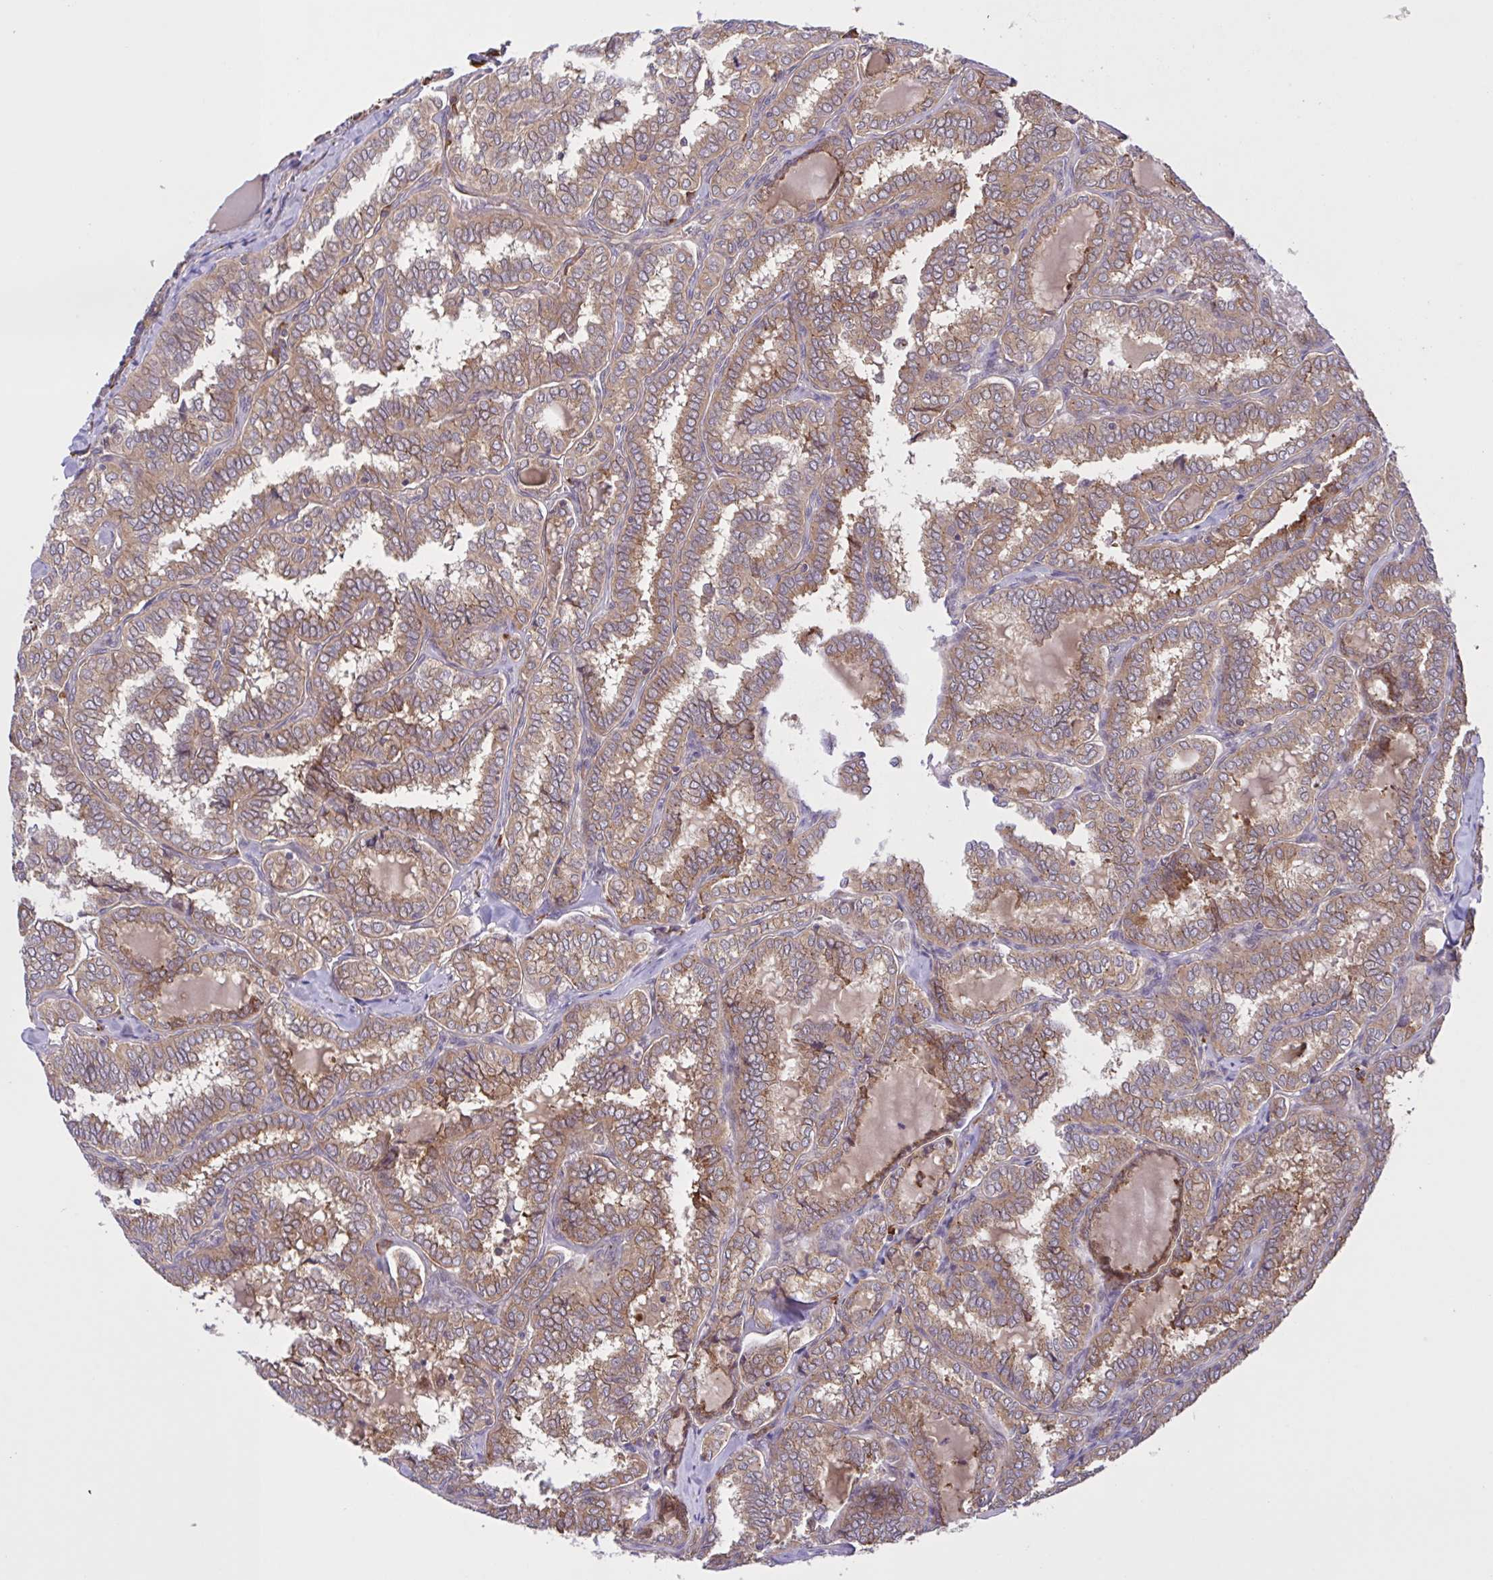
{"staining": {"intensity": "weak", "quantity": ">75%", "location": "cytoplasmic/membranous"}, "tissue": "thyroid cancer", "cell_type": "Tumor cells", "image_type": "cancer", "snomed": [{"axis": "morphology", "description": "Papillary adenocarcinoma, NOS"}, {"axis": "topography", "description": "Thyroid gland"}], "caption": "Human thyroid papillary adenocarcinoma stained with a brown dye displays weak cytoplasmic/membranous positive positivity in about >75% of tumor cells.", "gene": "INTS10", "patient": {"sex": "female", "age": 30}}